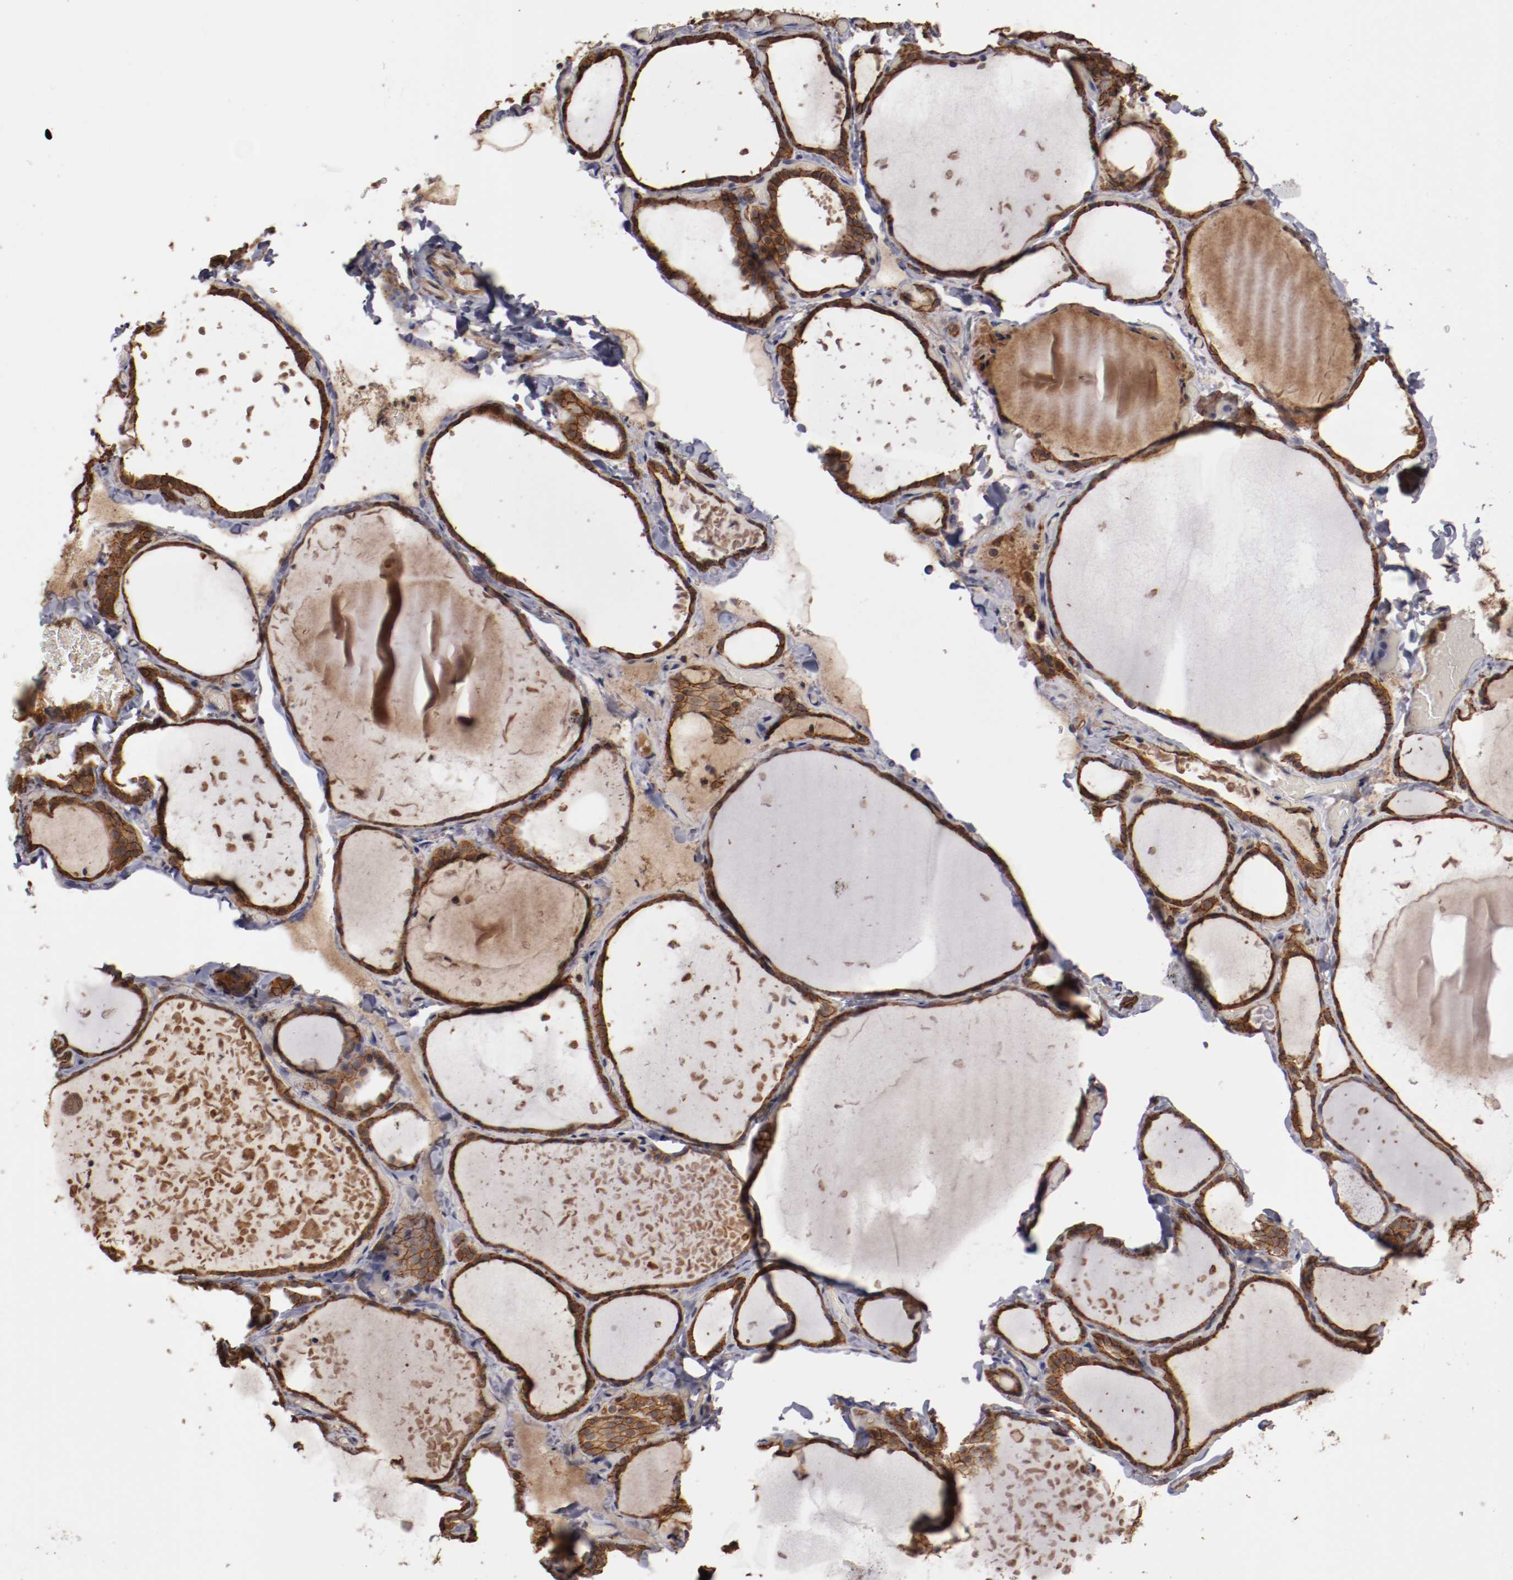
{"staining": {"intensity": "moderate", "quantity": ">75%", "location": "cytoplasmic/membranous"}, "tissue": "thyroid gland", "cell_type": "Glandular cells", "image_type": "normal", "snomed": [{"axis": "morphology", "description": "Normal tissue, NOS"}, {"axis": "topography", "description": "Thyroid gland"}], "caption": "Thyroid gland stained for a protein reveals moderate cytoplasmic/membranous positivity in glandular cells. (Stains: DAB in brown, nuclei in blue, Microscopy: brightfield microscopy at high magnification).", "gene": "RPS6KA6", "patient": {"sex": "female", "age": 22}}